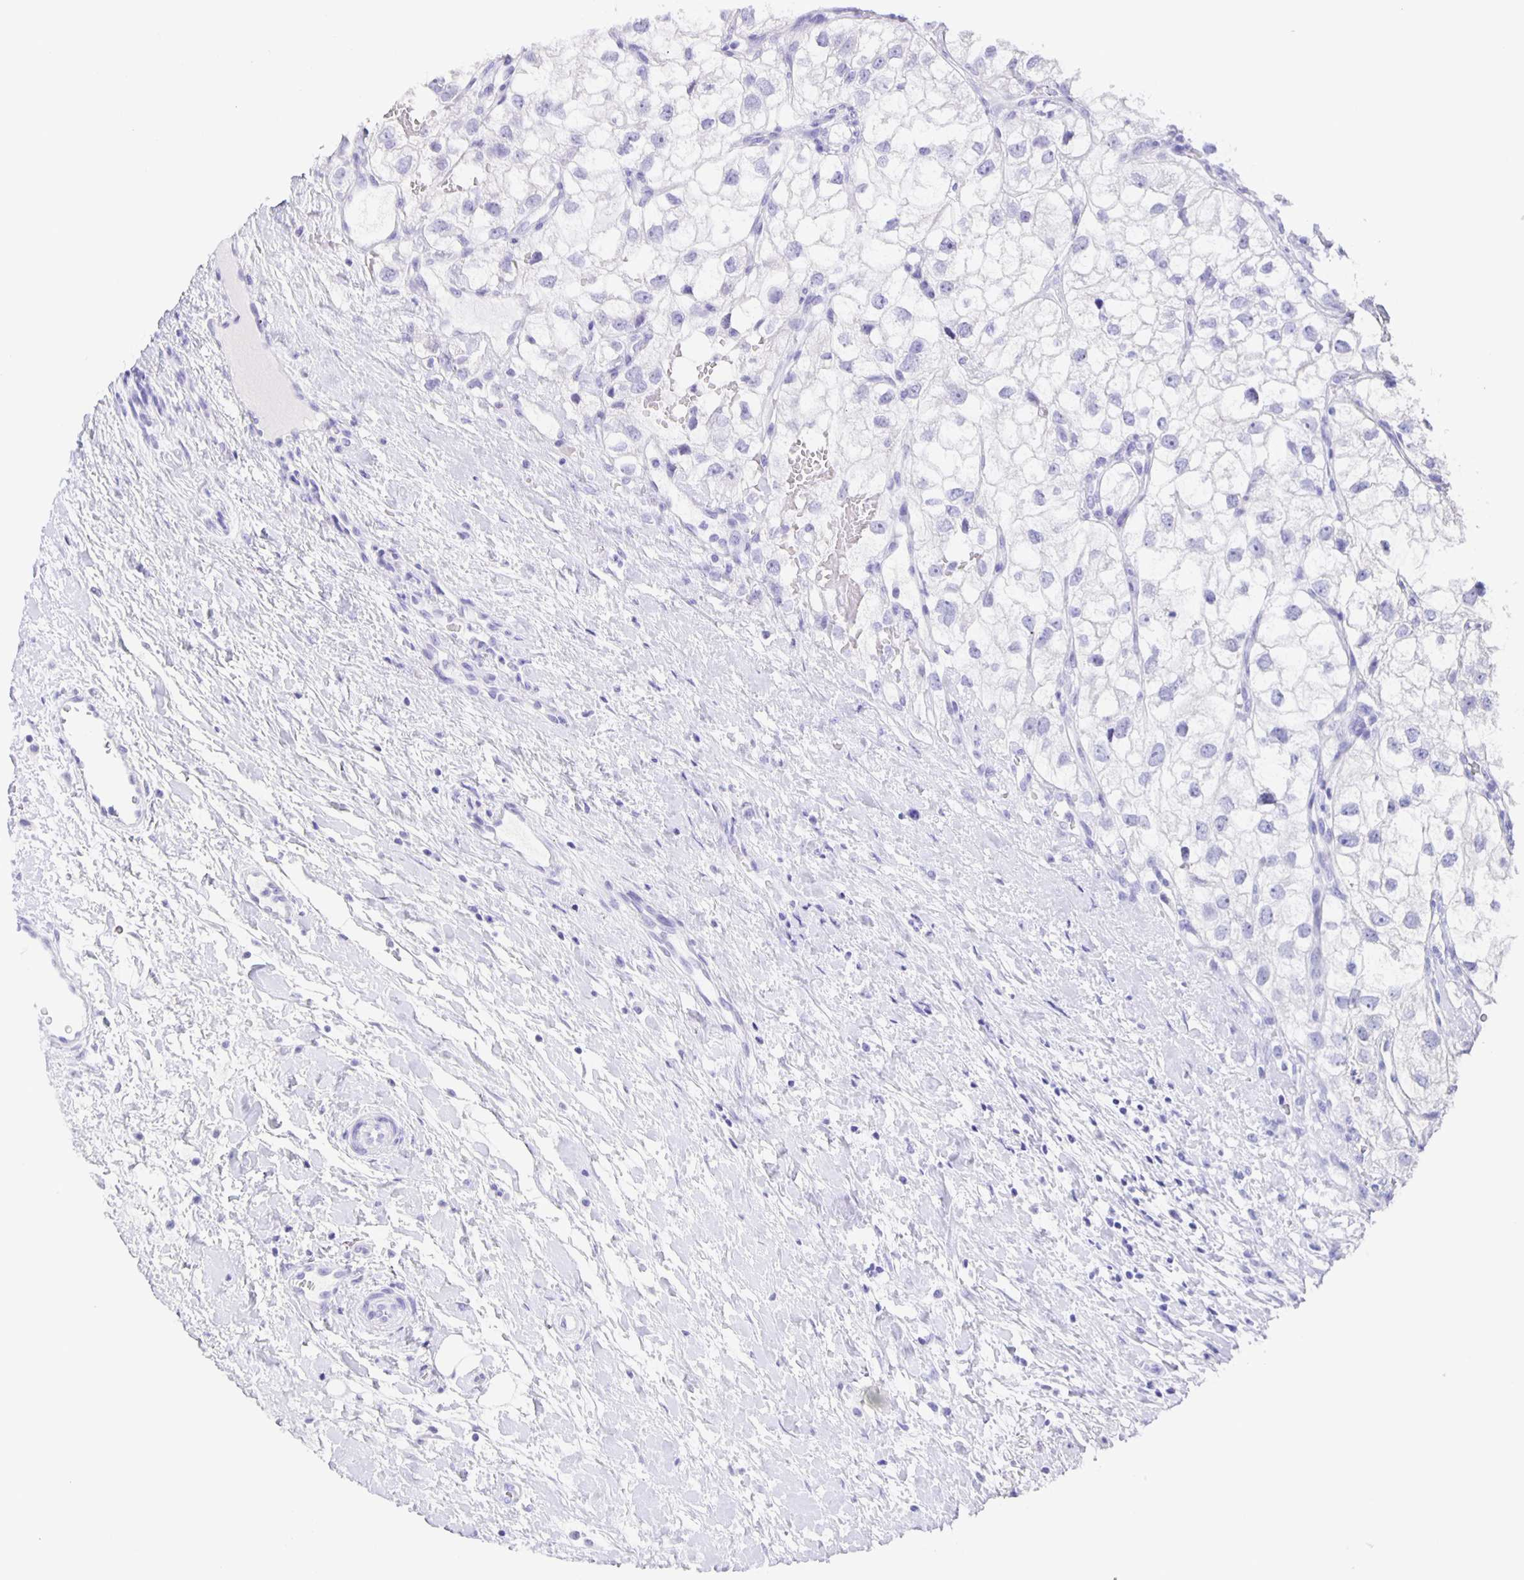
{"staining": {"intensity": "negative", "quantity": "none", "location": "none"}, "tissue": "renal cancer", "cell_type": "Tumor cells", "image_type": "cancer", "snomed": [{"axis": "morphology", "description": "Adenocarcinoma, NOS"}, {"axis": "topography", "description": "Kidney"}], "caption": "Tumor cells show no significant protein staining in renal cancer (adenocarcinoma).", "gene": "GUCA2A", "patient": {"sex": "male", "age": 59}}